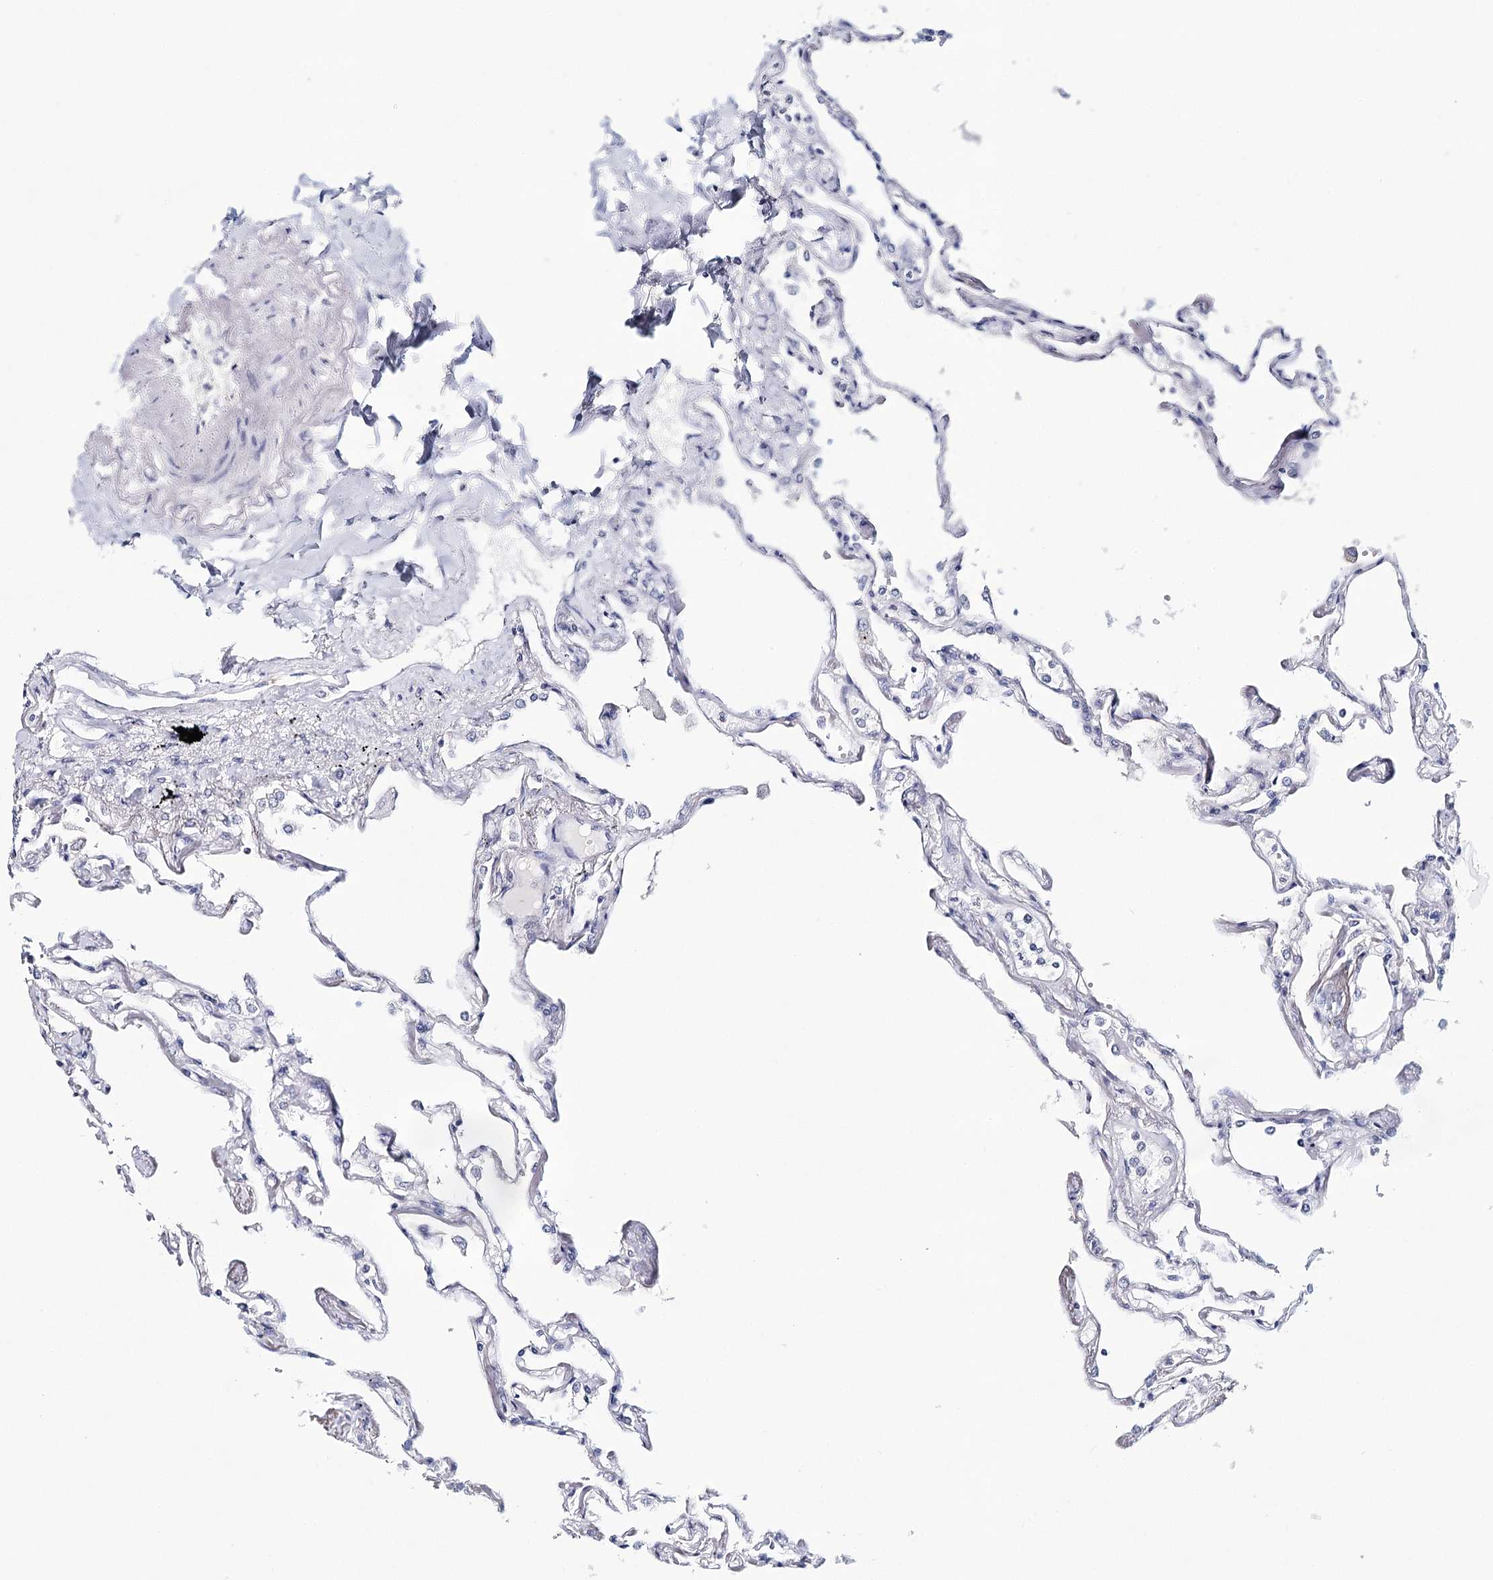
{"staining": {"intensity": "negative", "quantity": "none", "location": "none"}, "tissue": "lung", "cell_type": "Alveolar cells", "image_type": "normal", "snomed": [{"axis": "morphology", "description": "Normal tissue, NOS"}, {"axis": "topography", "description": "Lung"}], "caption": "This is an immunohistochemistry image of benign human lung. There is no staining in alveolar cells.", "gene": "HSPA4L", "patient": {"sex": "female", "age": 67}}